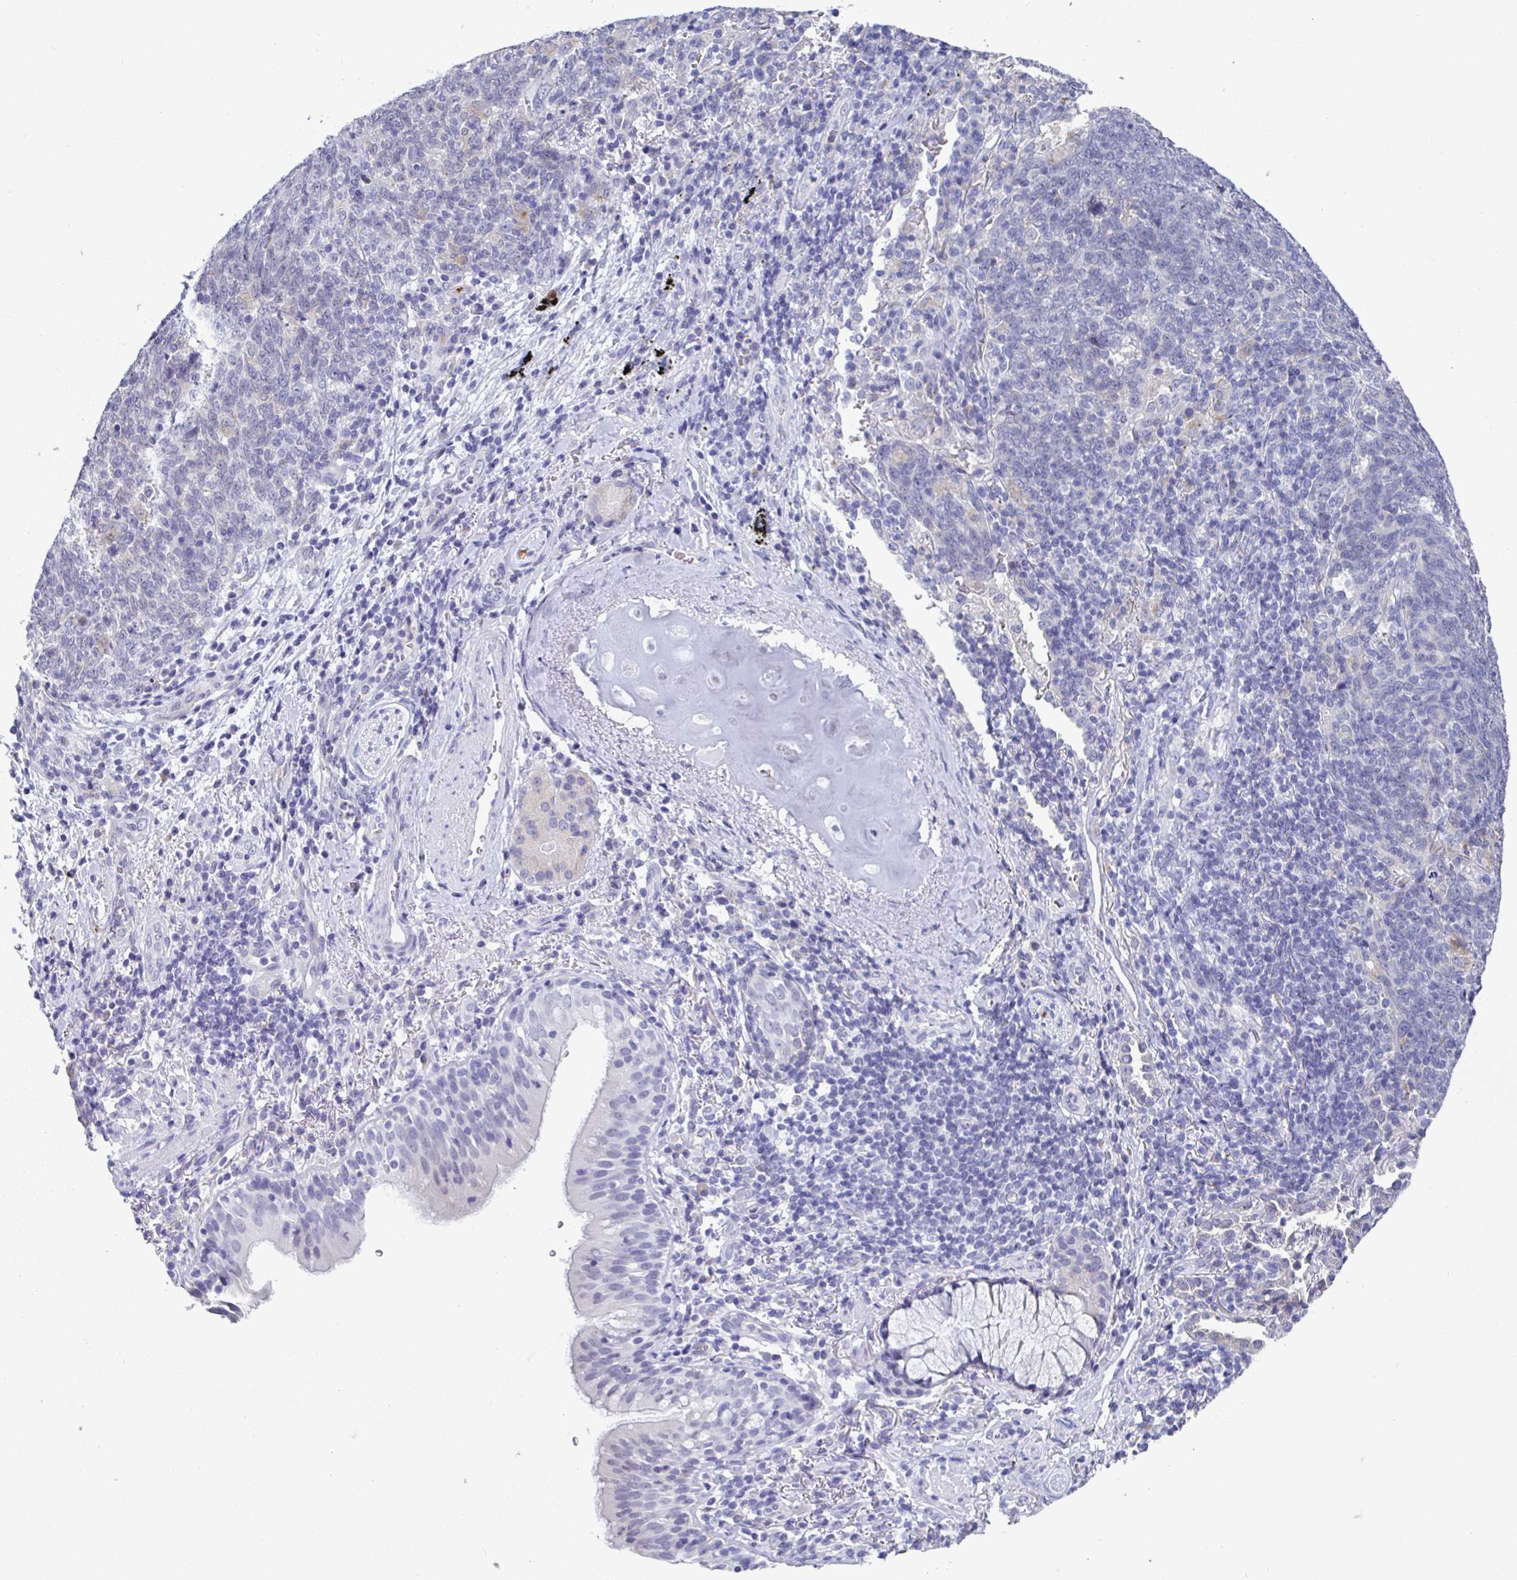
{"staining": {"intensity": "negative", "quantity": "none", "location": "none"}, "tissue": "lung cancer", "cell_type": "Tumor cells", "image_type": "cancer", "snomed": [{"axis": "morphology", "description": "Squamous cell carcinoma, NOS"}, {"axis": "topography", "description": "Lung"}], "caption": "An image of human lung squamous cell carcinoma is negative for staining in tumor cells.", "gene": "TAS2R39", "patient": {"sex": "female", "age": 72}}